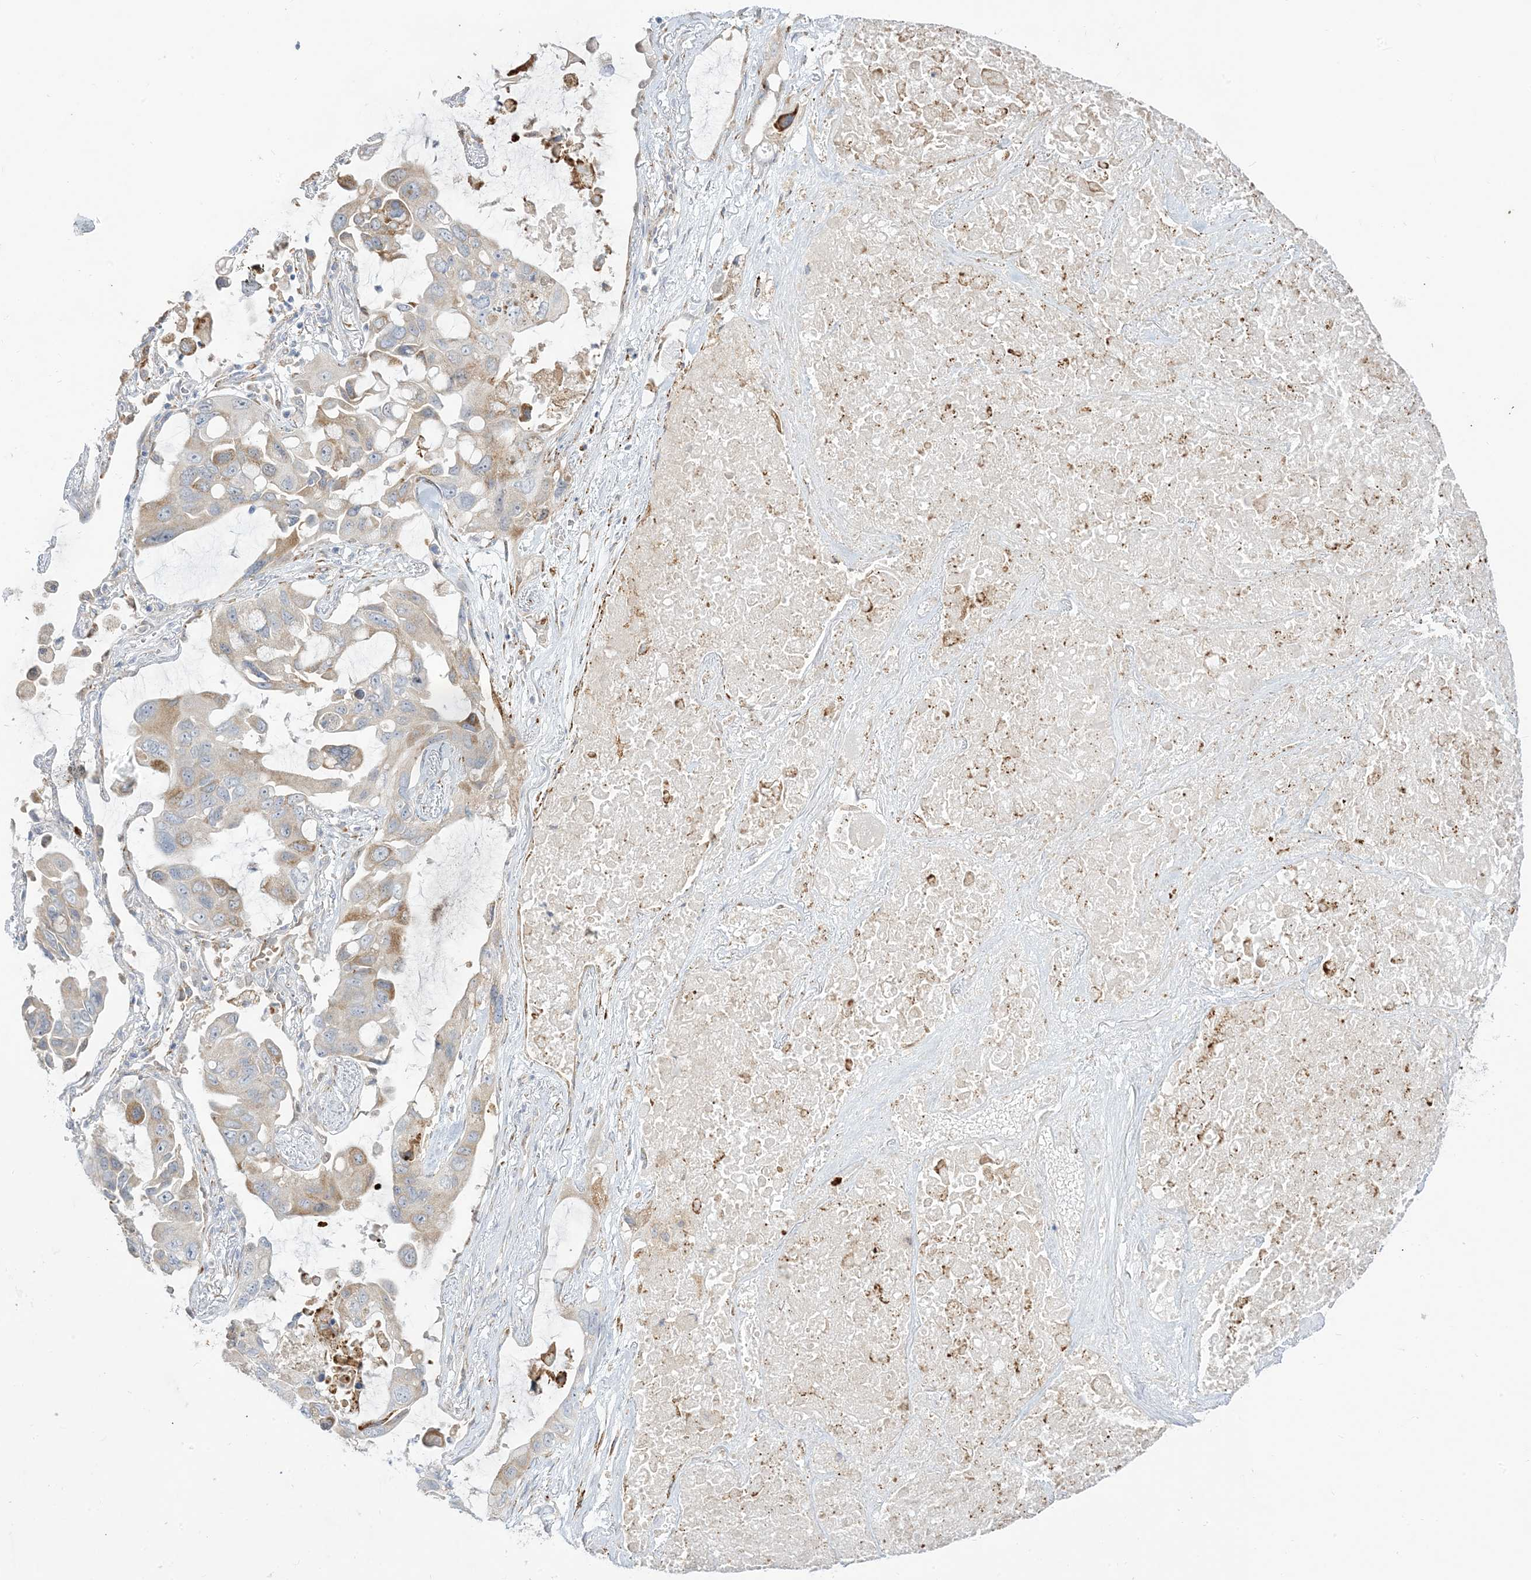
{"staining": {"intensity": "weak", "quantity": "25%-75%", "location": "cytoplasmic/membranous"}, "tissue": "lung cancer", "cell_type": "Tumor cells", "image_type": "cancer", "snomed": [{"axis": "morphology", "description": "Squamous cell carcinoma, NOS"}, {"axis": "topography", "description": "Lung"}], "caption": "Immunohistochemical staining of lung cancer (squamous cell carcinoma) demonstrates low levels of weak cytoplasmic/membranous protein expression in approximately 25%-75% of tumor cells.", "gene": "LOXL3", "patient": {"sex": "female", "age": 73}}